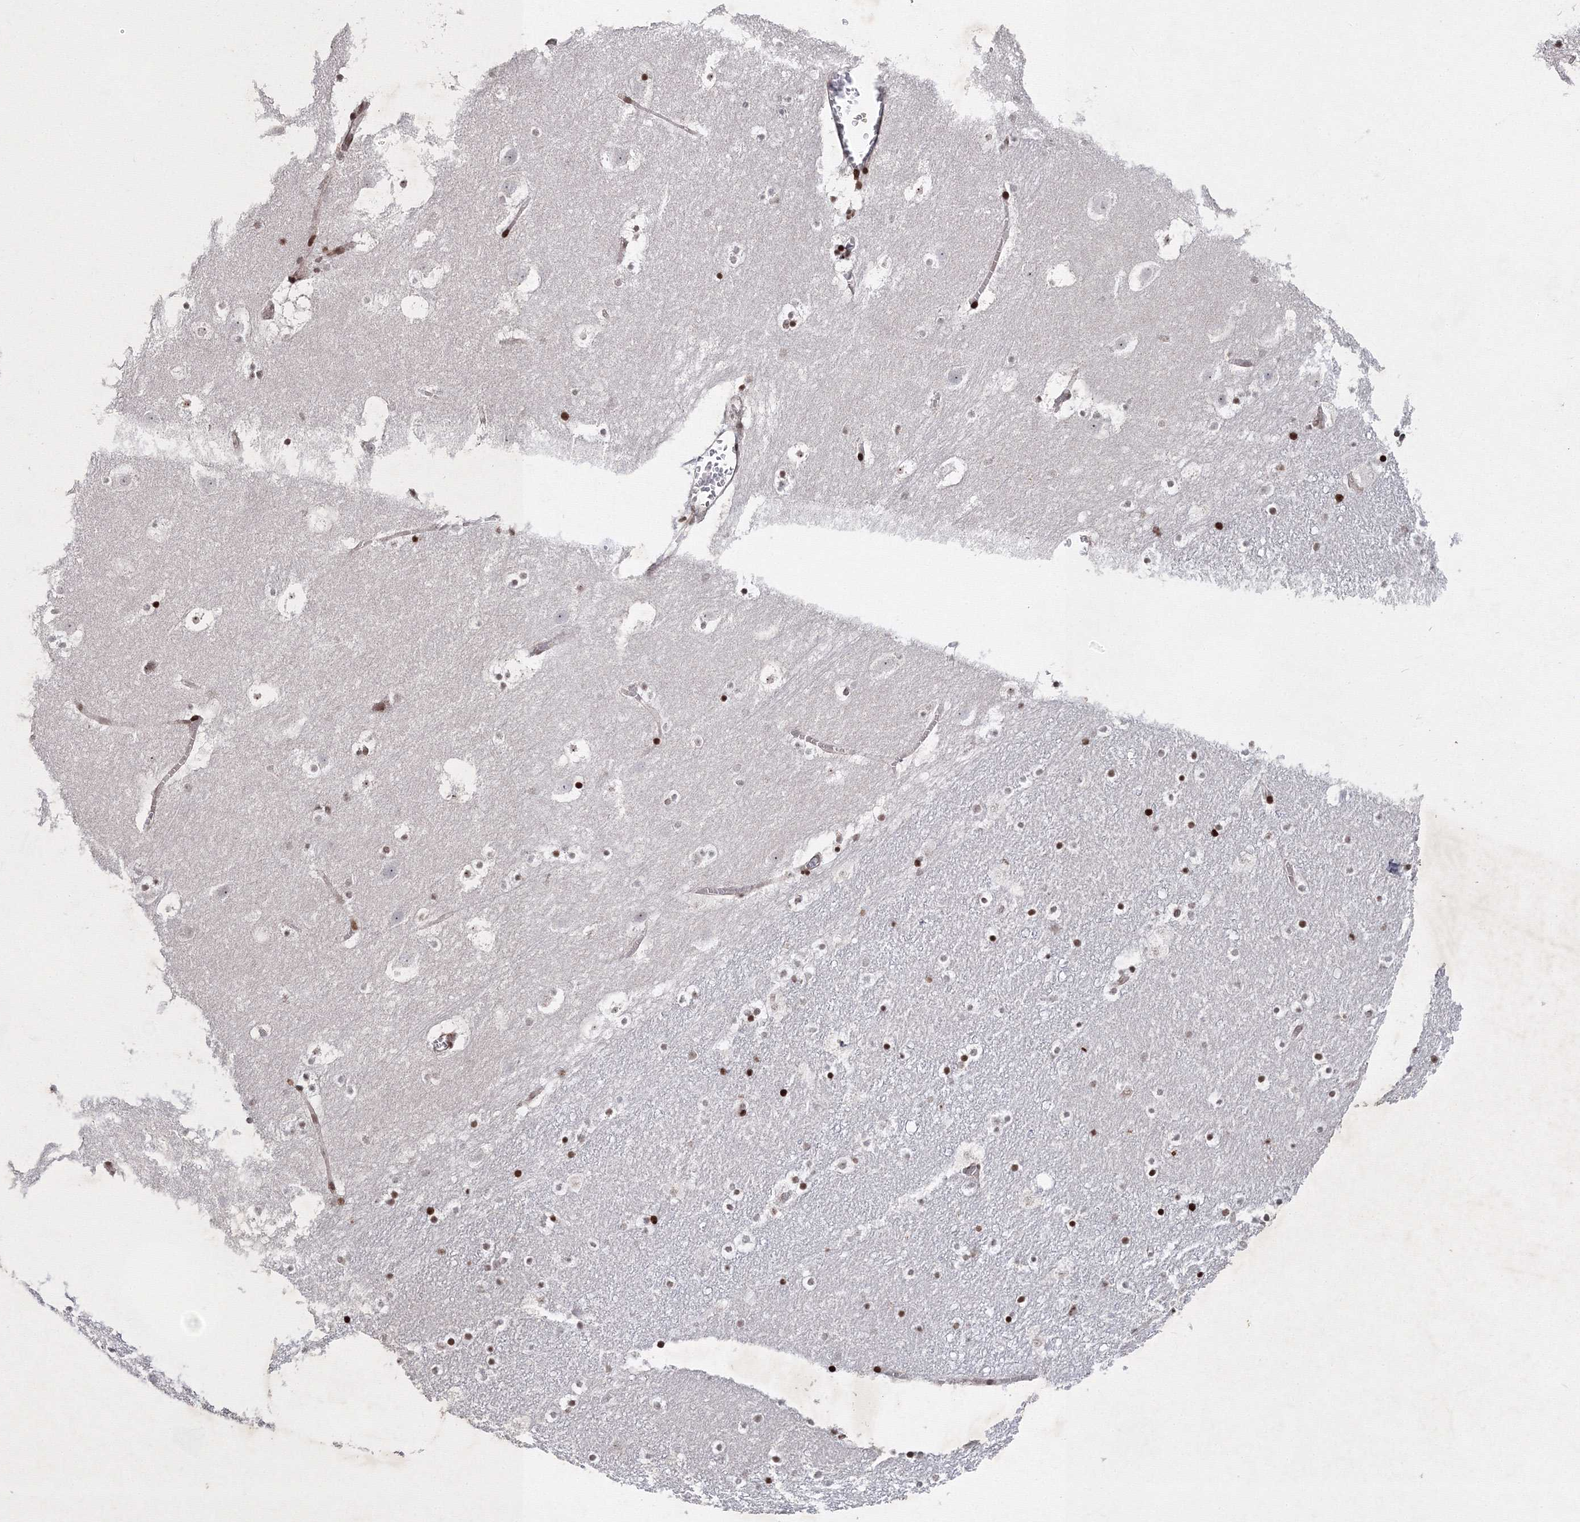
{"staining": {"intensity": "strong", "quantity": "25%-75%", "location": "nuclear"}, "tissue": "caudate", "cell_type": "Glial cells", "image_type": "normal", "snomed": [{"axis": "morphology", "description": "Normal tissue, NOS"}, {"axis": "topography", "description": "Lateral ventricle wall"}], "caption": "Caudate stained with DAB (3,3'-diaminobenzidine) immunohistochemistry shows high levels of strong nuclear staining in about 25%-75% of glial cells.", "gene": "SMIM29", "patient": {"sex": "male", "age": 45}}